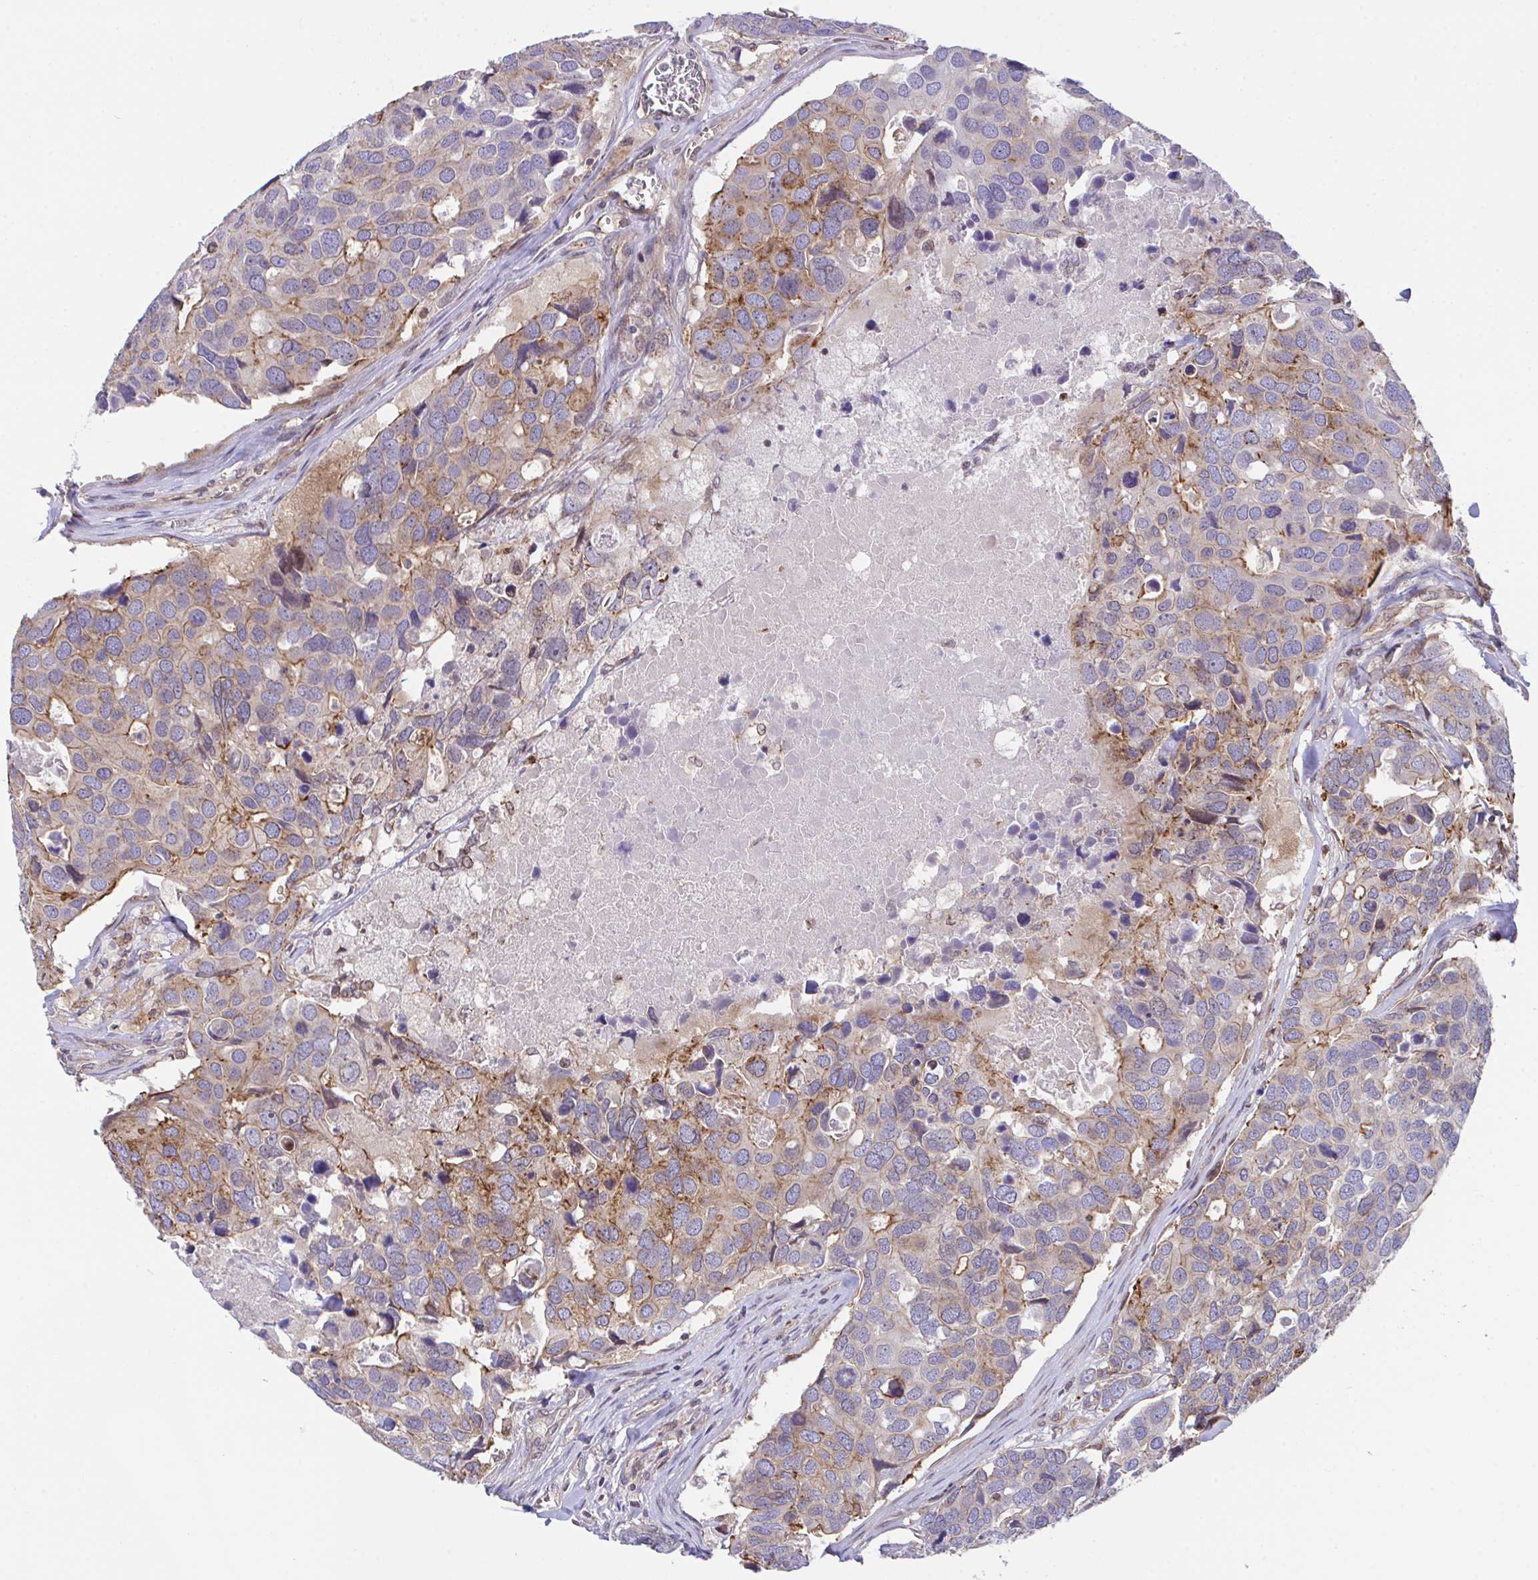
{"staining": {"intensity": "moderate", "quantity": "25%-75%", "location": "cytoplasmic/membranous"}, "tissue": "breast cancer", "cell_type": "Tumor cells", "image_type": "cancer", "snomed": [{"axis": "morphology", "description": "Duct carcinoma"}, {"axis": "topography", "description": "Breast"}], "caption": "High-magnification brightfield microscopy of intraductal carcinoma (breast) stained with DAB (3,3'-diaminobenzidine) (brown) and counterstained with hematoxylin (blue). tumor cells exhibit moderate cytoplasmic/membranous expression is seen in about25%-75% of cells. (Brightfield microscopy of DAB IHC at high magnification).", "gene": "ZBED3", "patient": {"sex": "female", "age": 83}}